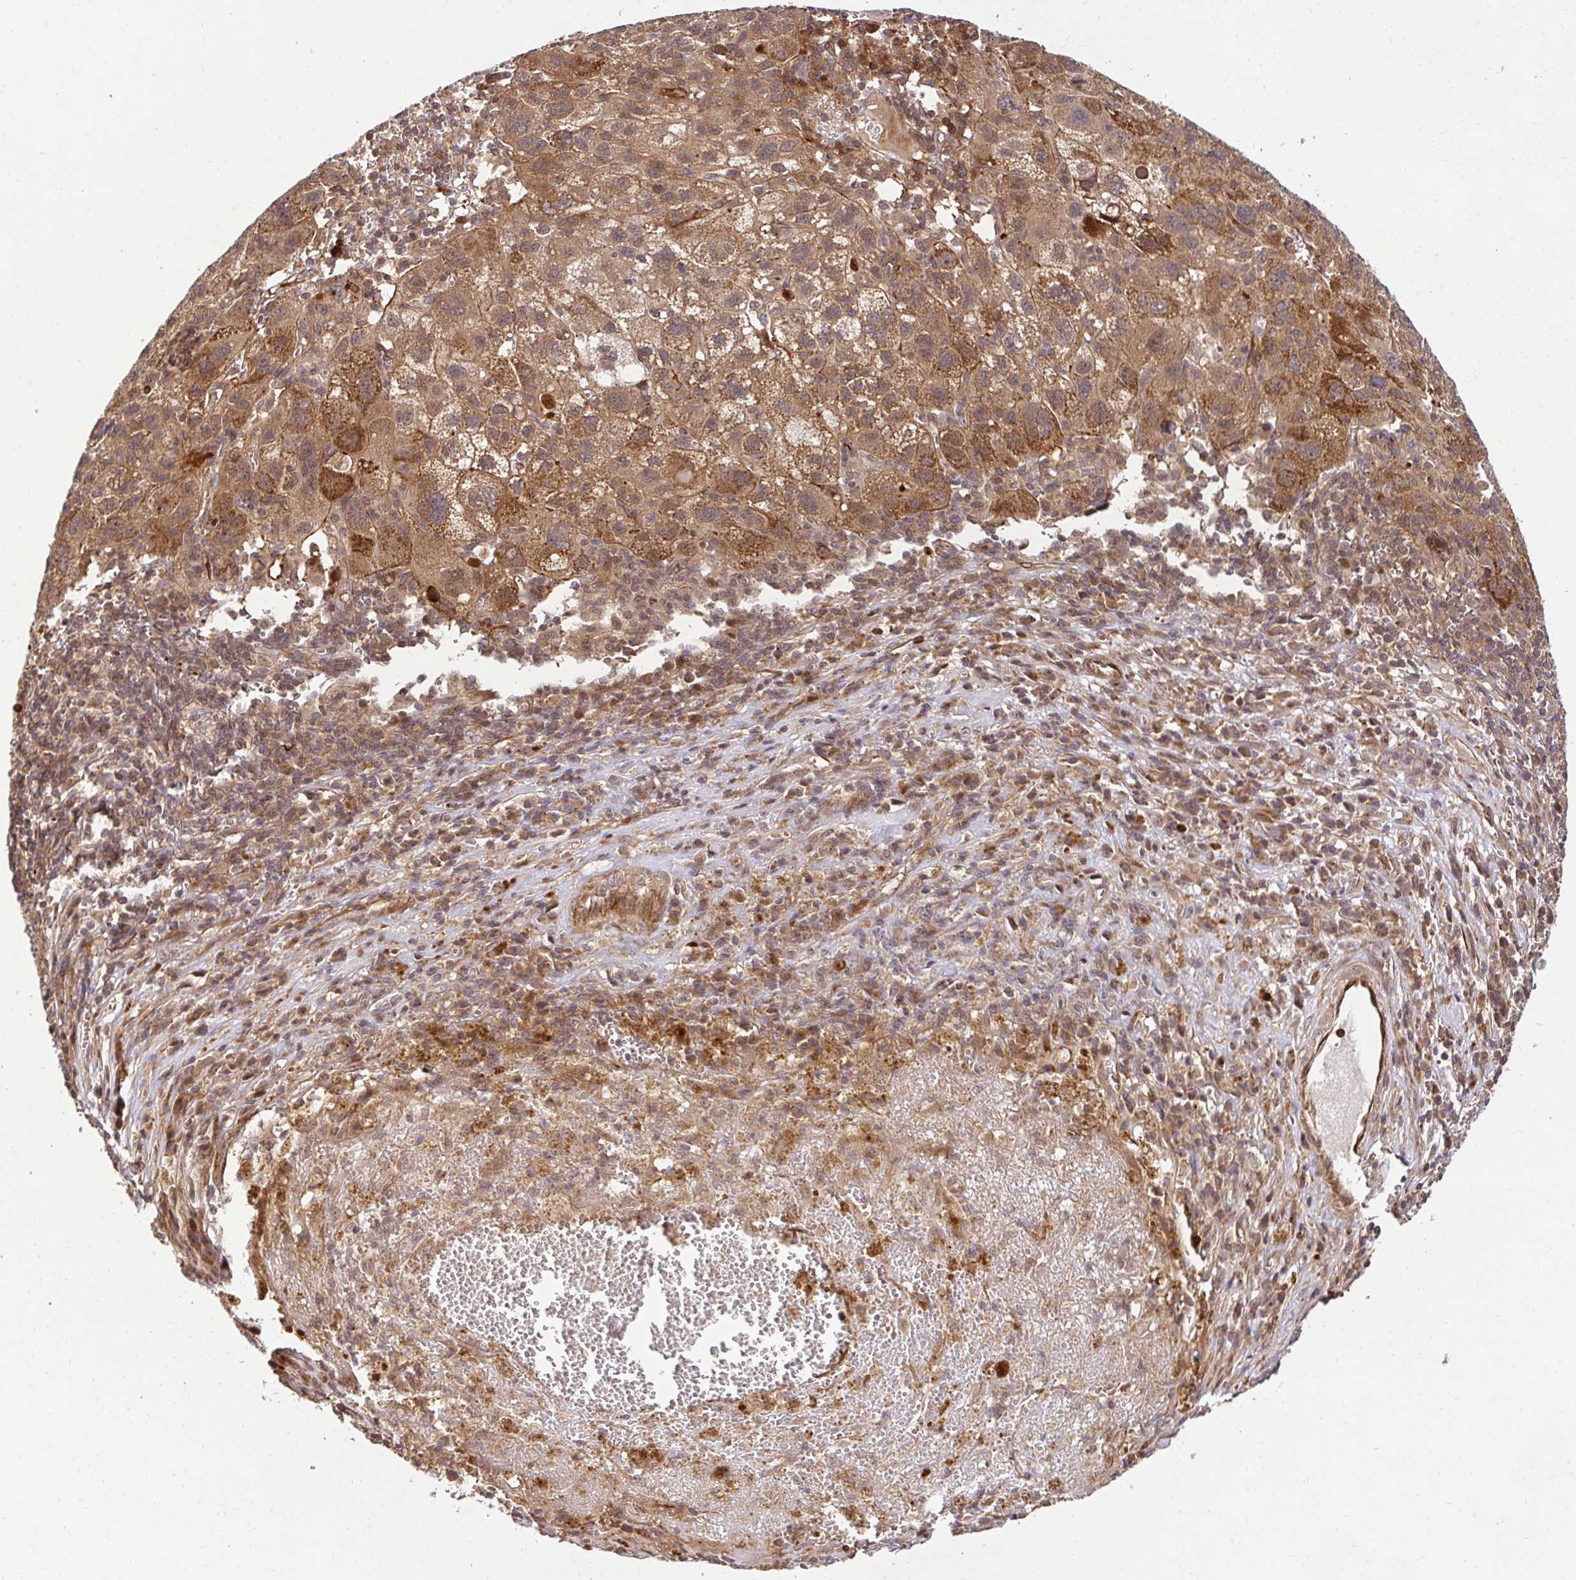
{"staining": {"intensity": "moderate", "quantity": "25%-75%", "location": "cytoplasmic/membranous"}, "tissue": "liver cancer", "cell_type": "Tumor cells", "image_type": "cancer", "snomed": [{"axis": "morphology", "description": "Carcinoma, Hepatocellular, NOS"}, {"axis": "topography", "description": "Liver"}], "caption": "Moderate cytoplasmic/membranous expression for a protein is seen in about 25%-75% of tumor cells of liver cancer using immunohistochemistry.", "gene": "PSMA4", "patient": {"sex": "female", "age": 77}}